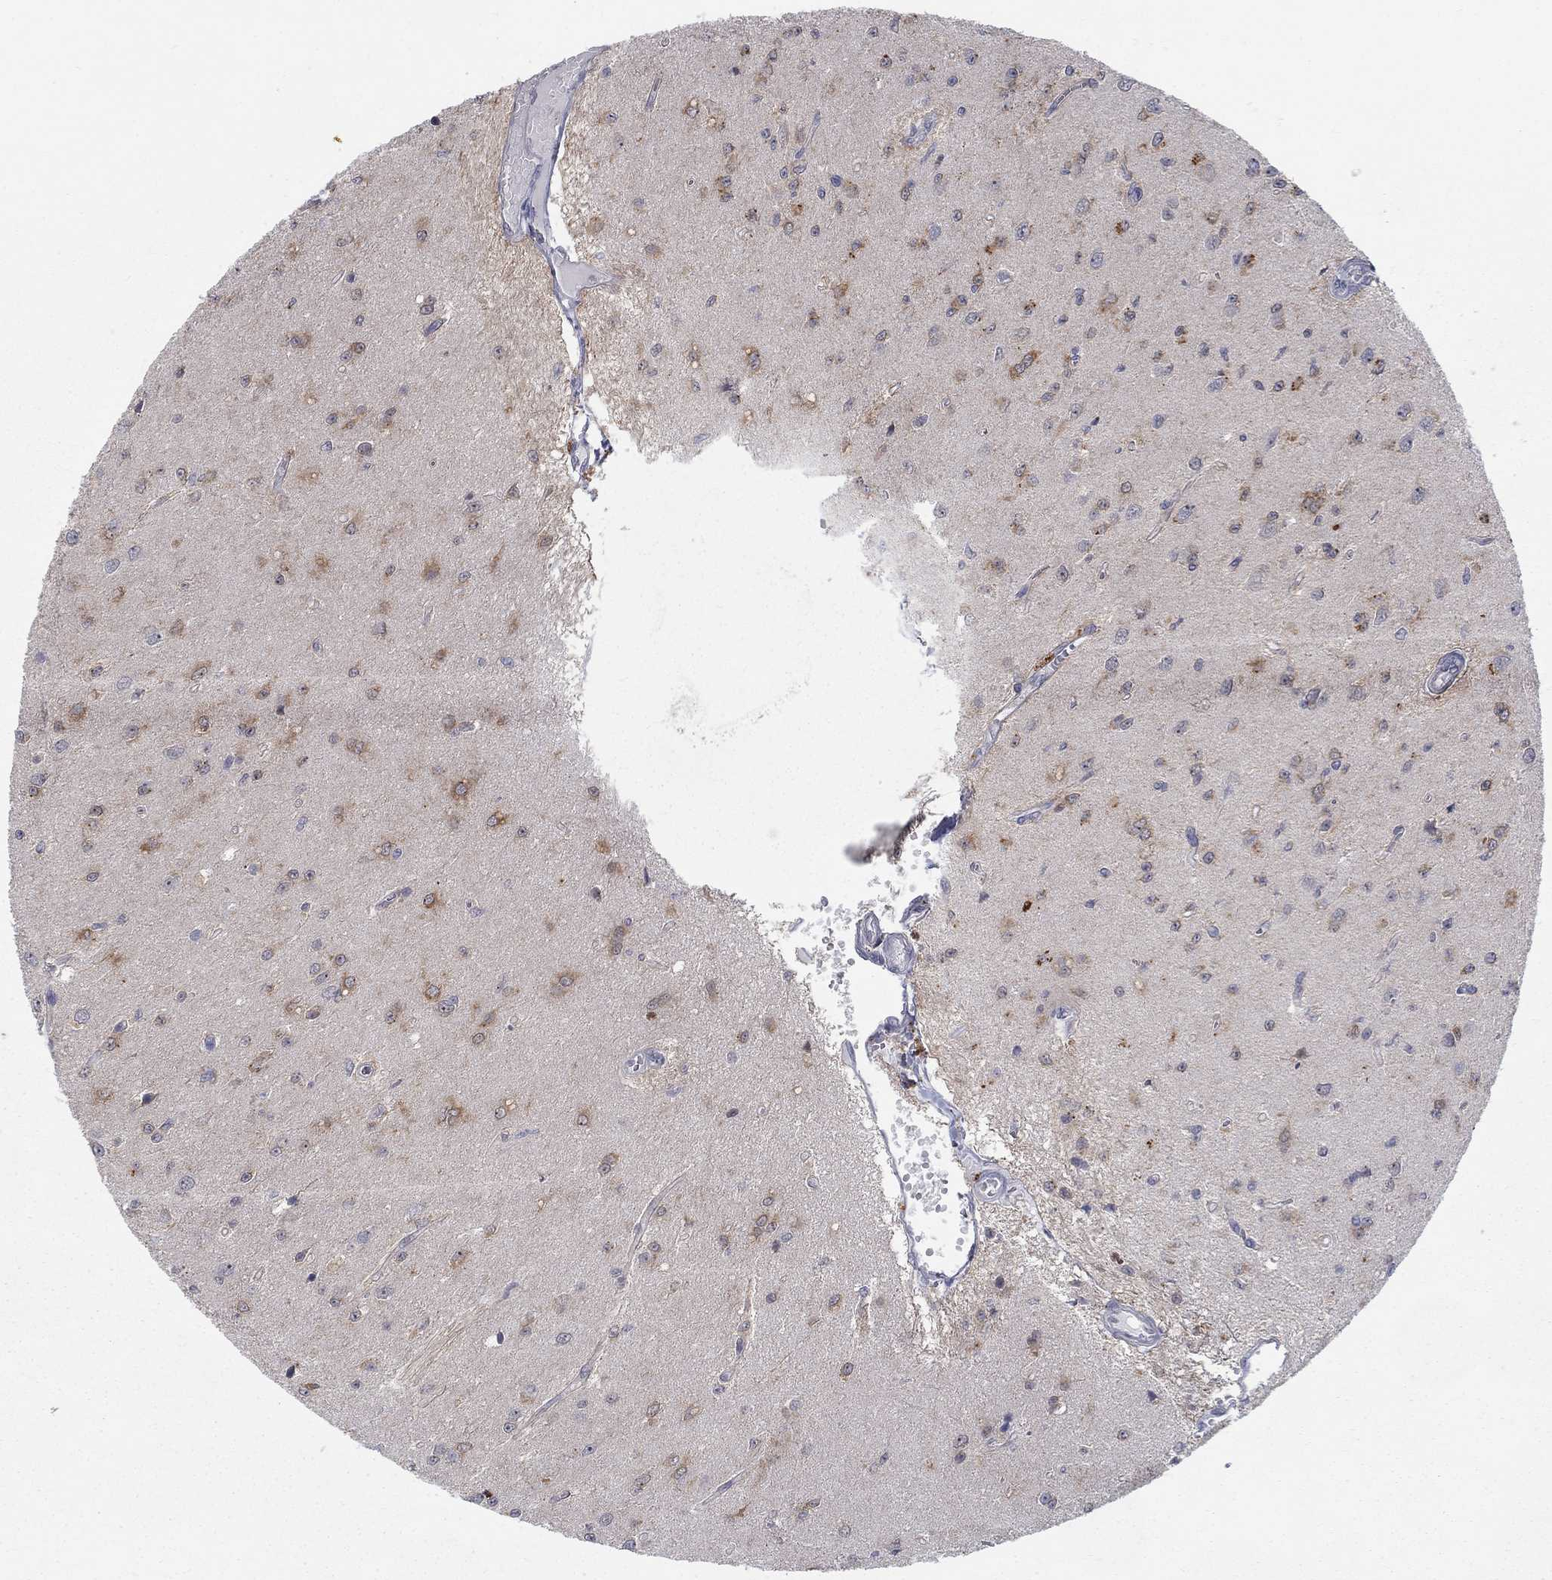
{"staining": {"intensity": "moderate", "quantity": "25%-75%", "location": "cytoplasmic/membranous"}, "tissue": "glioma", "cell_type": "Tumor cells", "image_type": "cancer", "snomed": [{"axis": "morphology", "description": "Glioma, malignant, Low grade"}, {"axis": "topography", "description": "Brain"}], "caption": "Protein staining reveals moderate cytoplasmic/membranous positivity in approximately 25%-75% of tumor cells in malignant glioma (low-grade).", "gene": "MTSS2", "patient": {"sex": "female", "age": 45}}